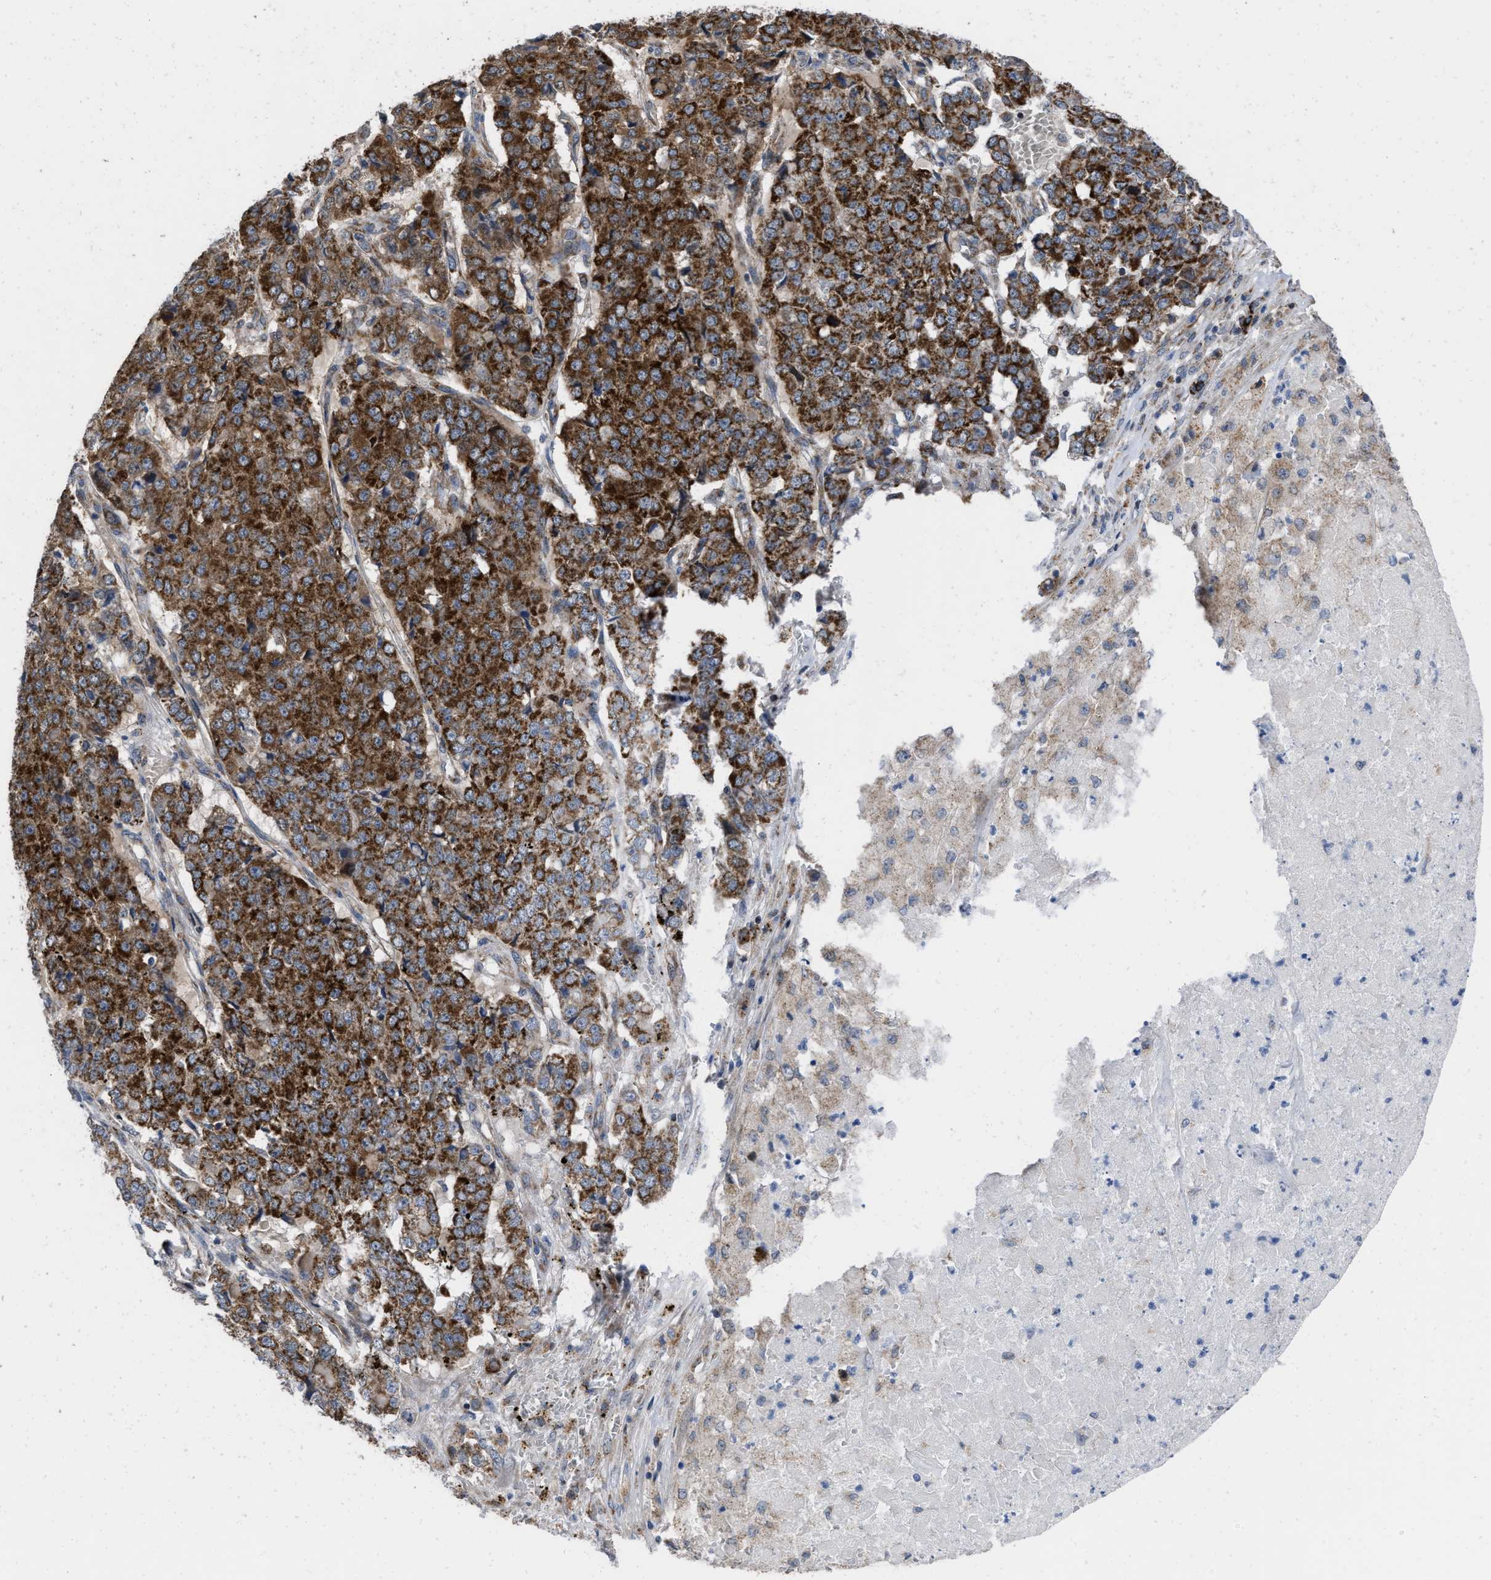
{"staining": {"intensity": "strong", "quantity": ">75%", "location": "cytoplasmic/membranous"}, "tissue": "pancreatic cancer", "cell_type": "Tumor cells", "image_type": "cancer", "snomed": [{"axis": "morphology", "description": "Adenocarcinoma, NOS"}, {"axis": "topography", "description": "Pancreas"}], "caption": "Immunohistochemical staining of pancreatic adenocarcinoma reveals high levels of strong cytoplasmic/membranous protein positivity in approximately >75% of tumor cells.", "gene": "AKAP1", "patient": {"sex": "male", "age": 50}}